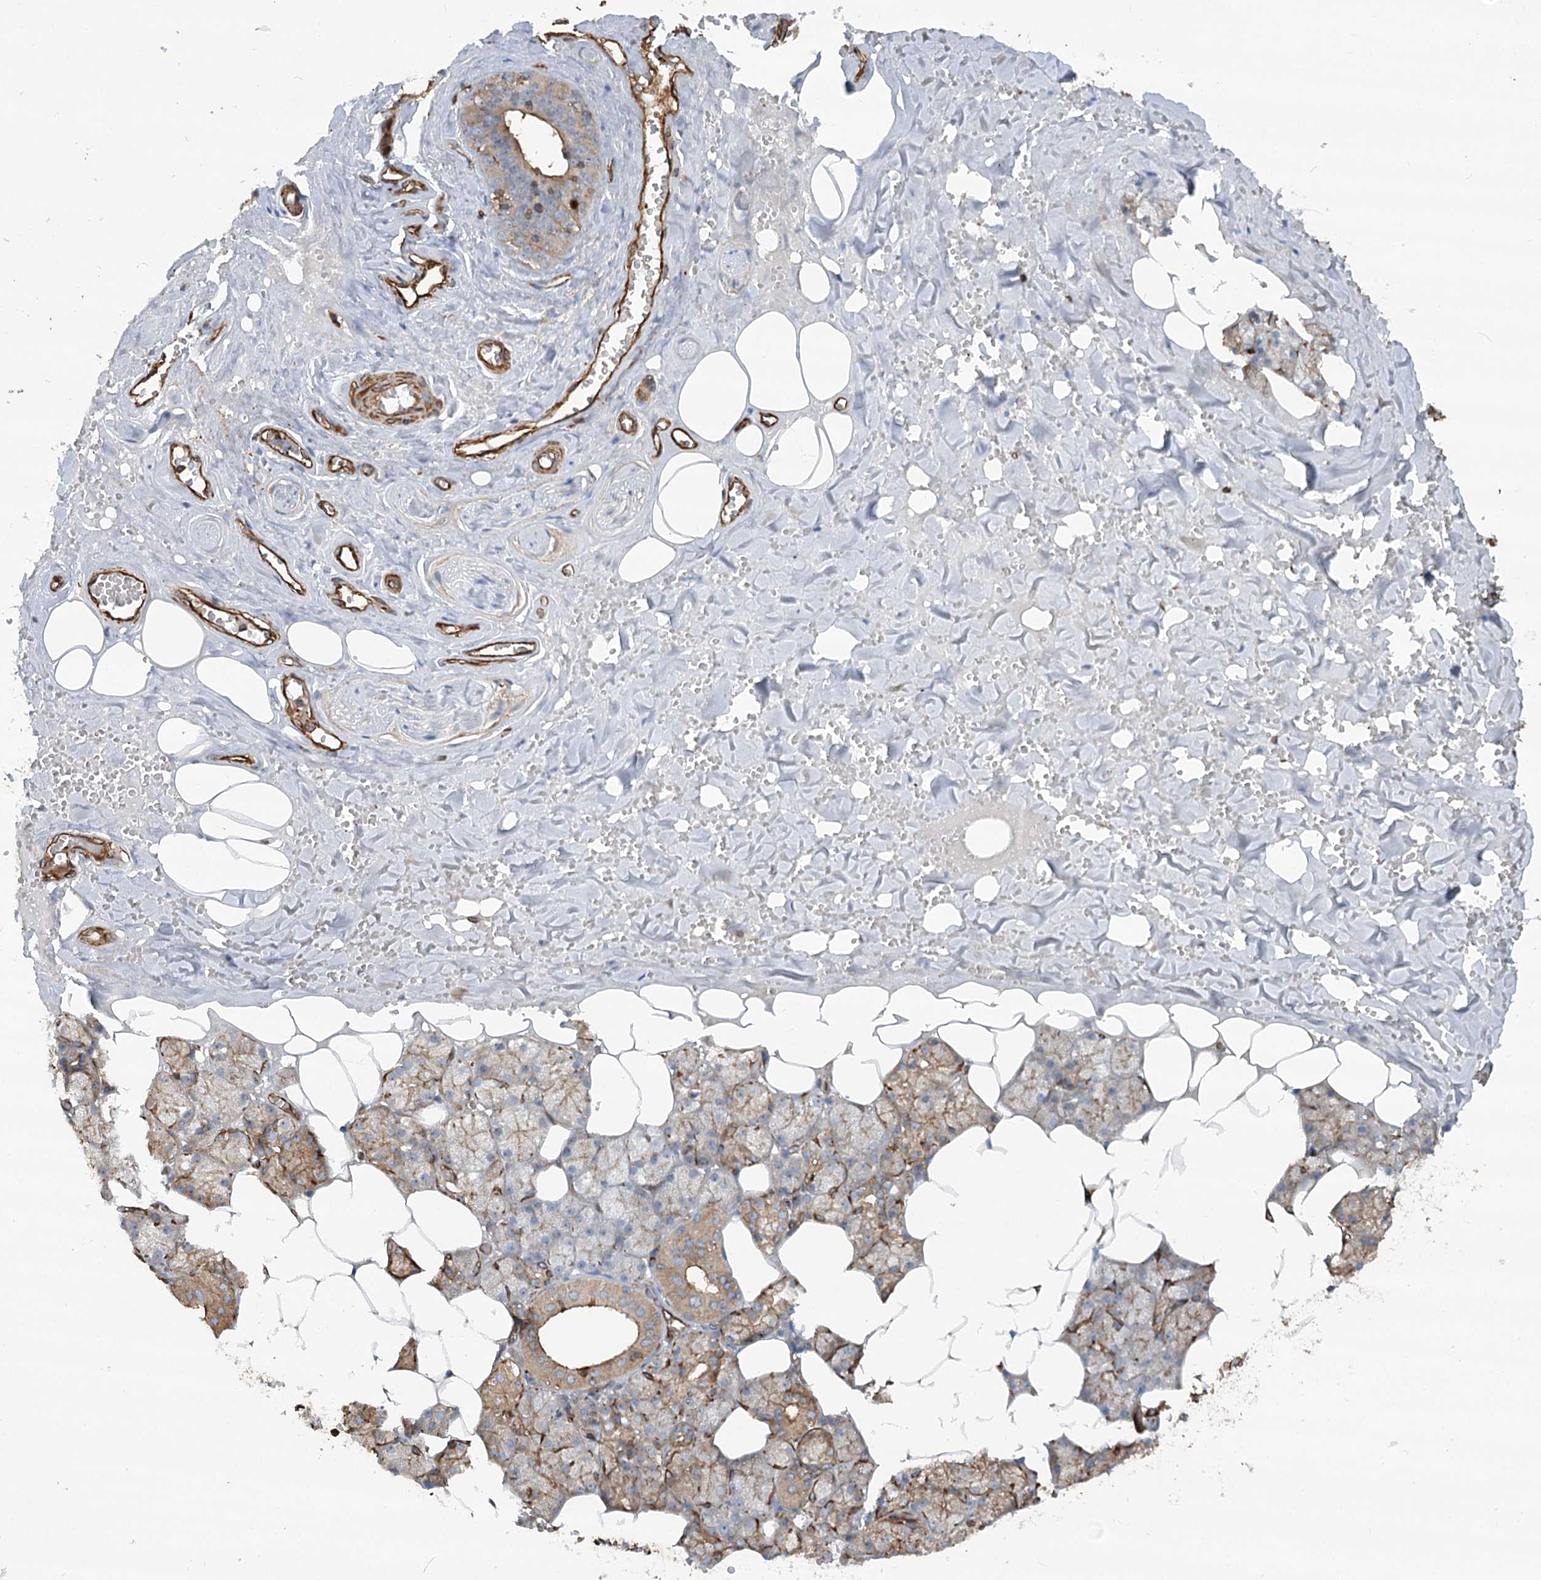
{"staining": {"intensity": "moderate", "quantity": "<25%", "location": "cytoplasmic/membranous"}, "tissue": "salivary gland", "cell_type": "Glandular cells", "image_type": "normal", "snomed": [{"axis": "morphology", "description": "Normal tissue, NOS"}, {"axis": "topography", "description": "Salivary gland"}], "caption": "Immunohistochemical staining of unremarkable human salivary gland displays <25% levels of moderate cytoplasmic/membranous protein positivity in approximately <25% of glandular cells.", "gene": "WDR36", "patient": {"sex": "male", "age": 62}}